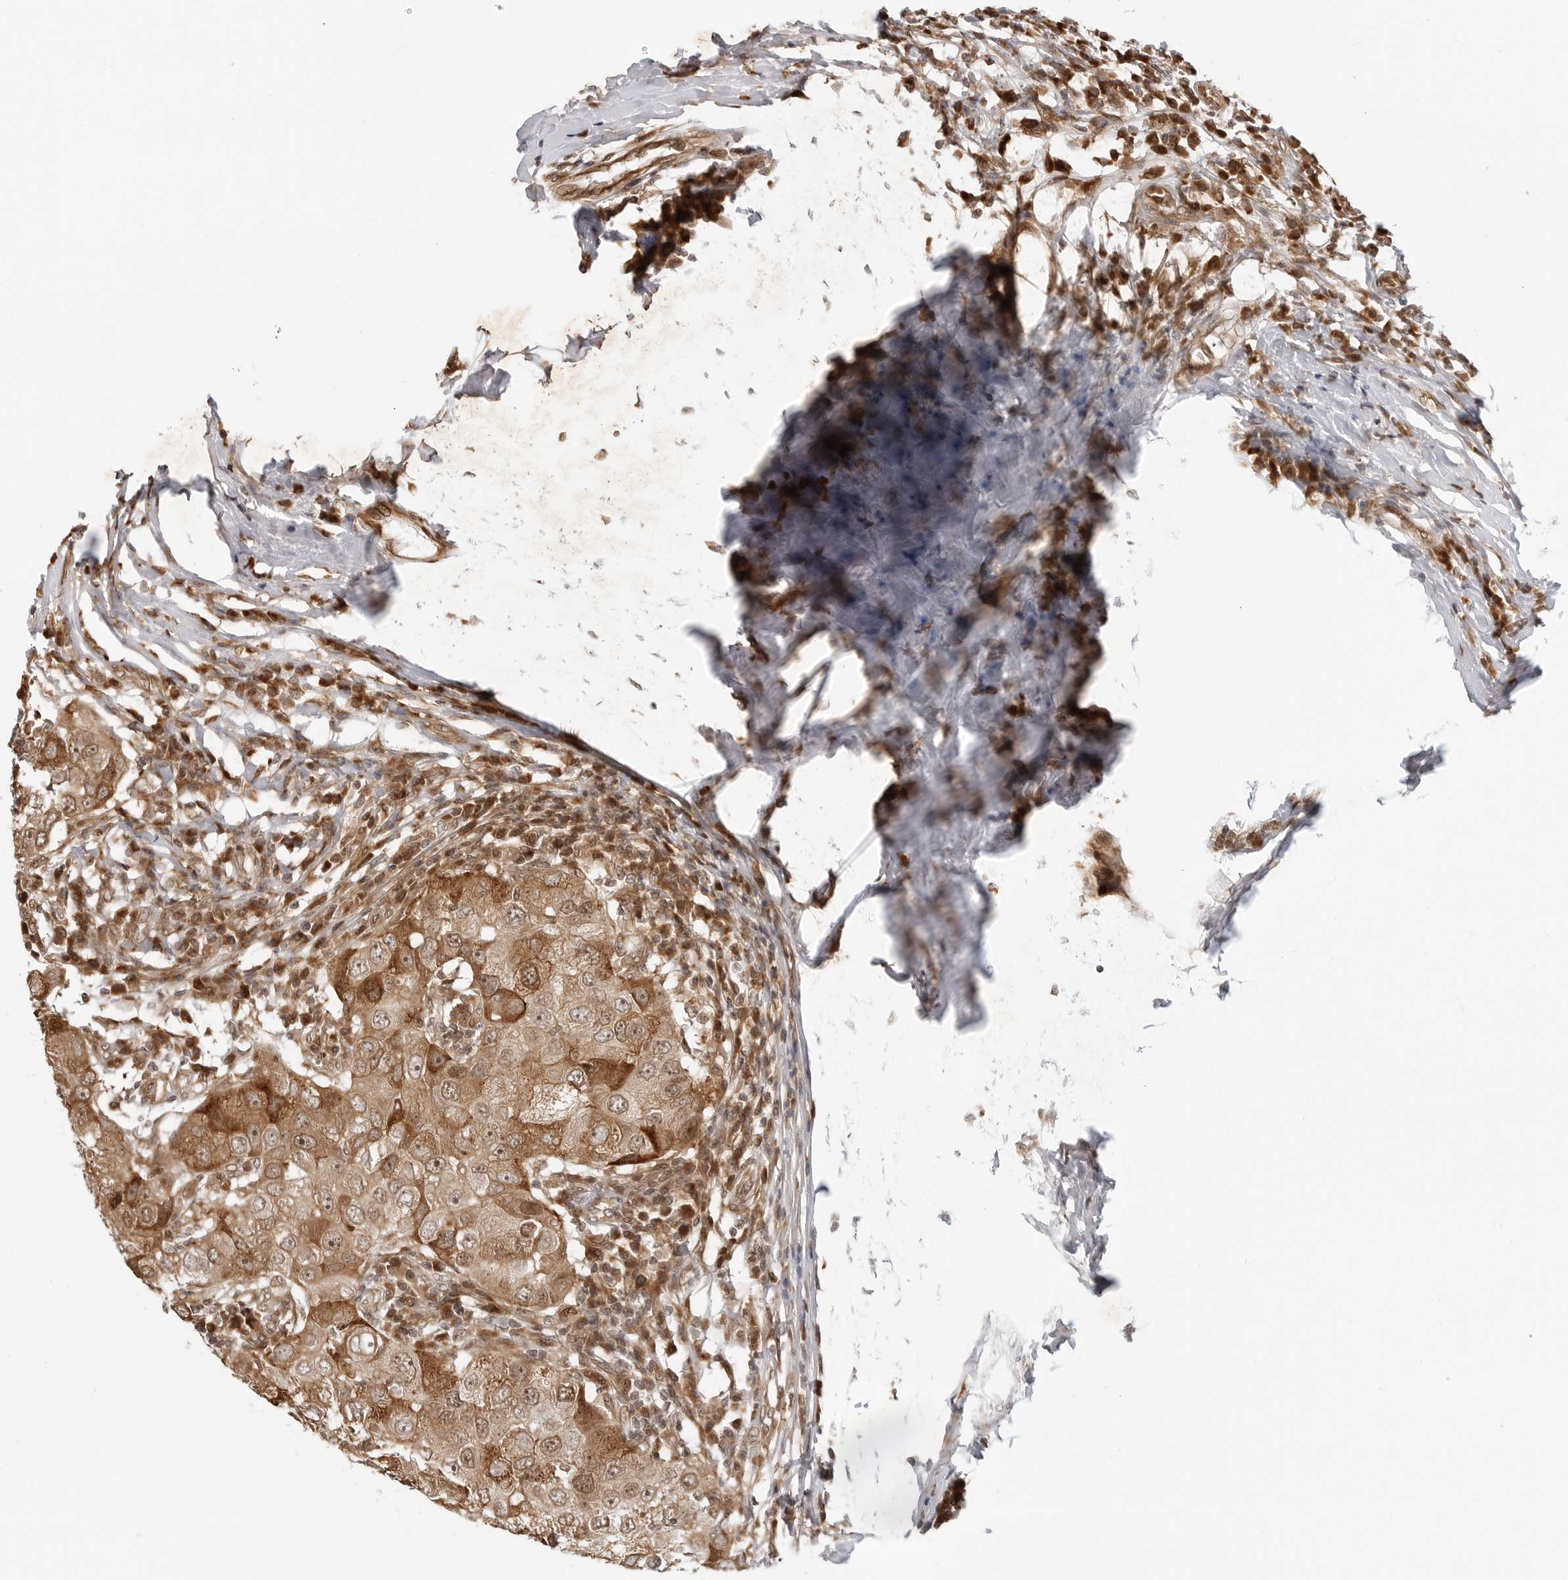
{"staining": {"intensity": "moderate", "quantity": ">75%", "location": "cytoplasmic/membranous,nuclear"}, "tissue": "breast cancer", "cell_type": "Tumor cells", "image_type": "cancer", "snomed": [{"axis": "morphology", "description": "Duct carcinoma"}, {"axis": "topography", "description": "Breast"}], "caption": "Moderate cytoplasmic/membranous and nuclear expression is seen in about >75% of tumor cells in breast intraductal carcinoma.", "gene": "TIPRL", "patient": {"sex": "female", "age": 27}}